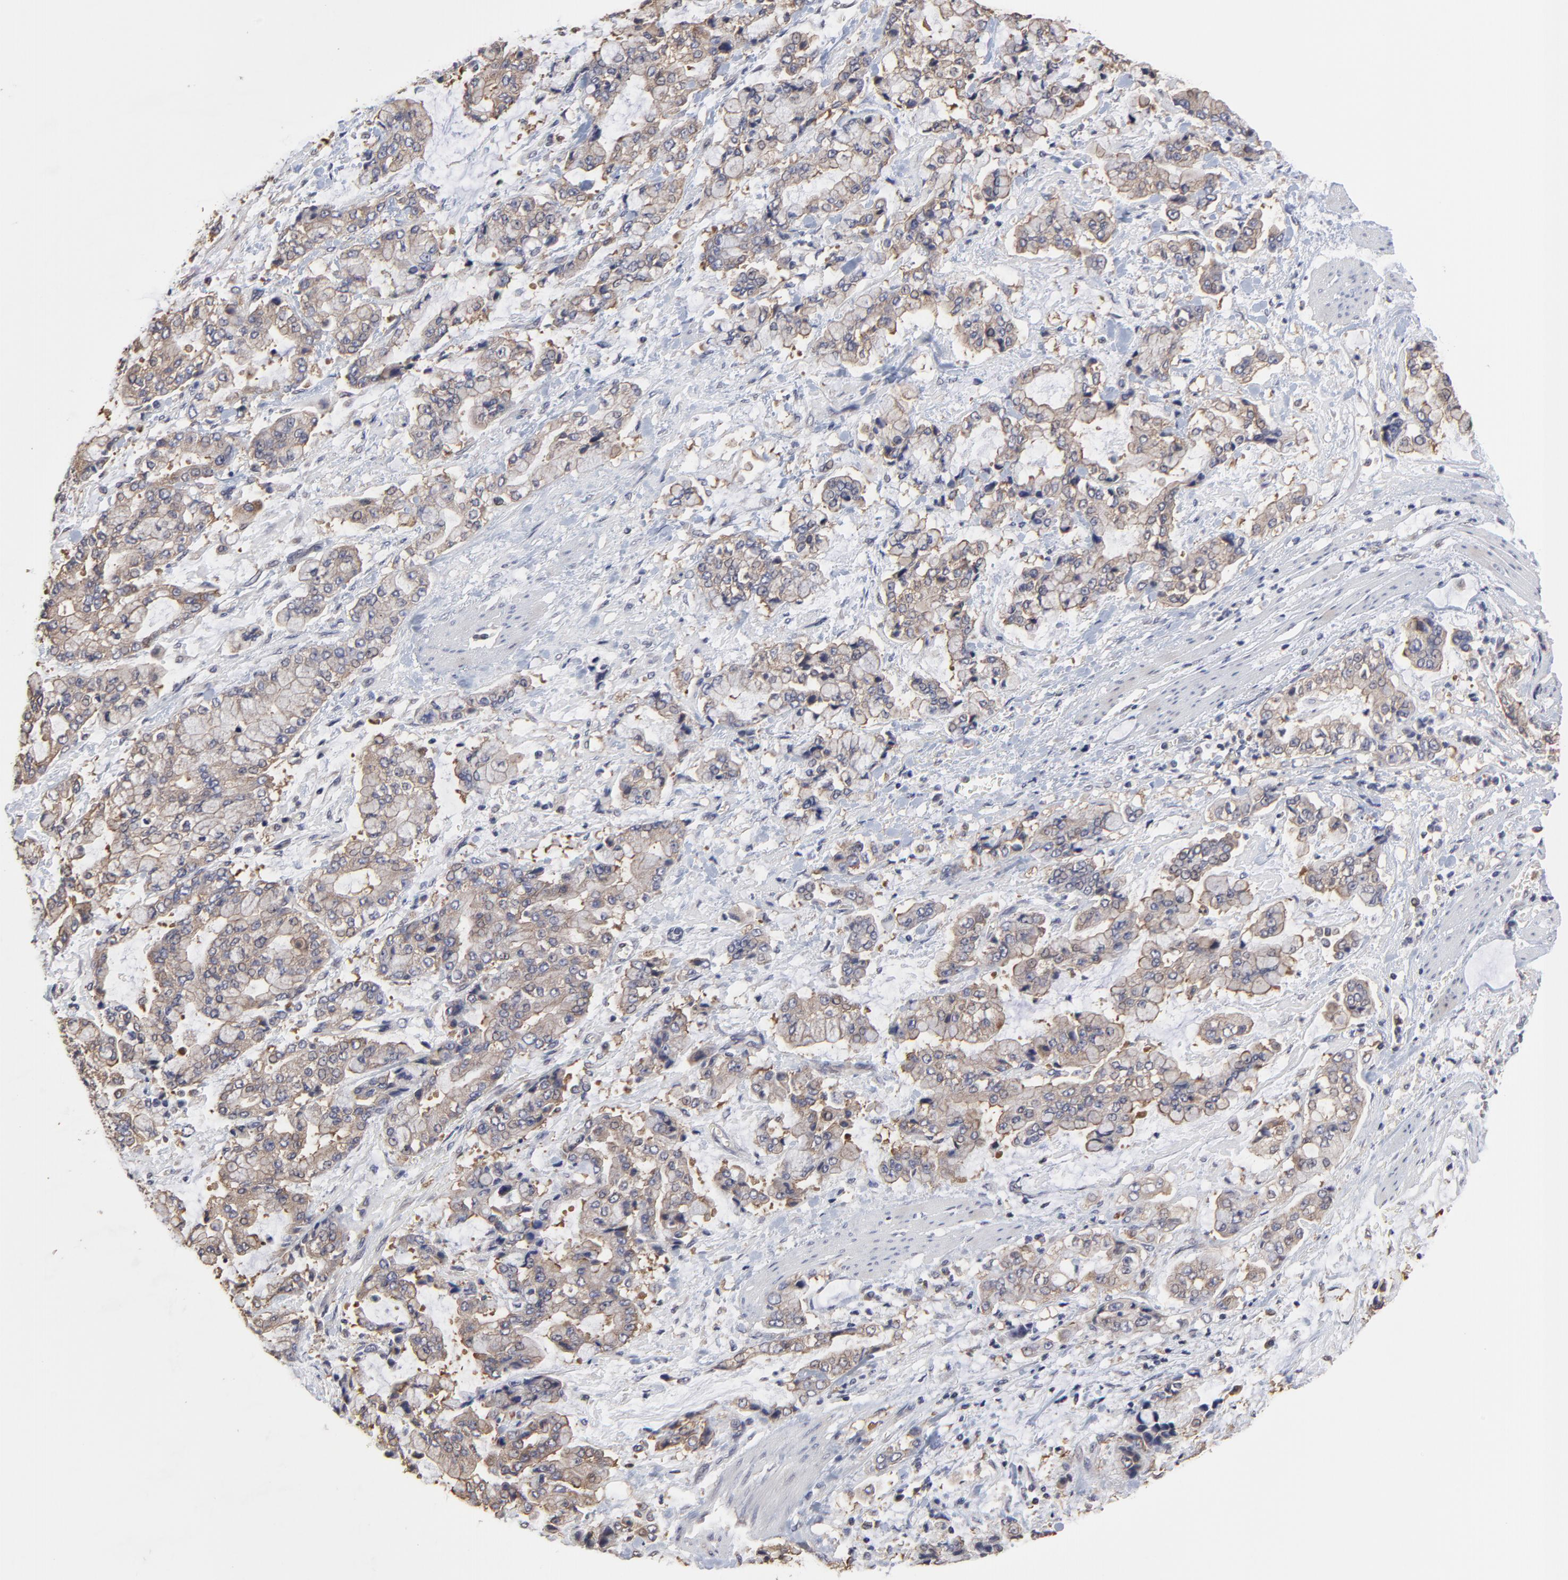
{"staining": {"intensity": "weak", "quantity": ">75%", "location": "cytoplasmic/membranous"}, "tissue": "stomach cancer", "cell_type": "Tumor cells", "image_type": "cancer", "snomed": [{"axis": "morphology", "description": "Normal tissue, NOS"}, {"axis": "morphology", "description": "Adenocarcinoma, NOS"}, {"axis": "topography", "description": "Stomach, upper"}, {"axis": "topography", "description": "Stomach"}], "caption": "Immunohistochemistry (IHC) photomicrograph of human stomach cancer stained for a protein (brown), which exhibits low levels of weak cytoplasmic/membranous staining in about >75% of tumor cells.", "gene": "CCT2", "patient": {"sex": "male", "age": 76}}